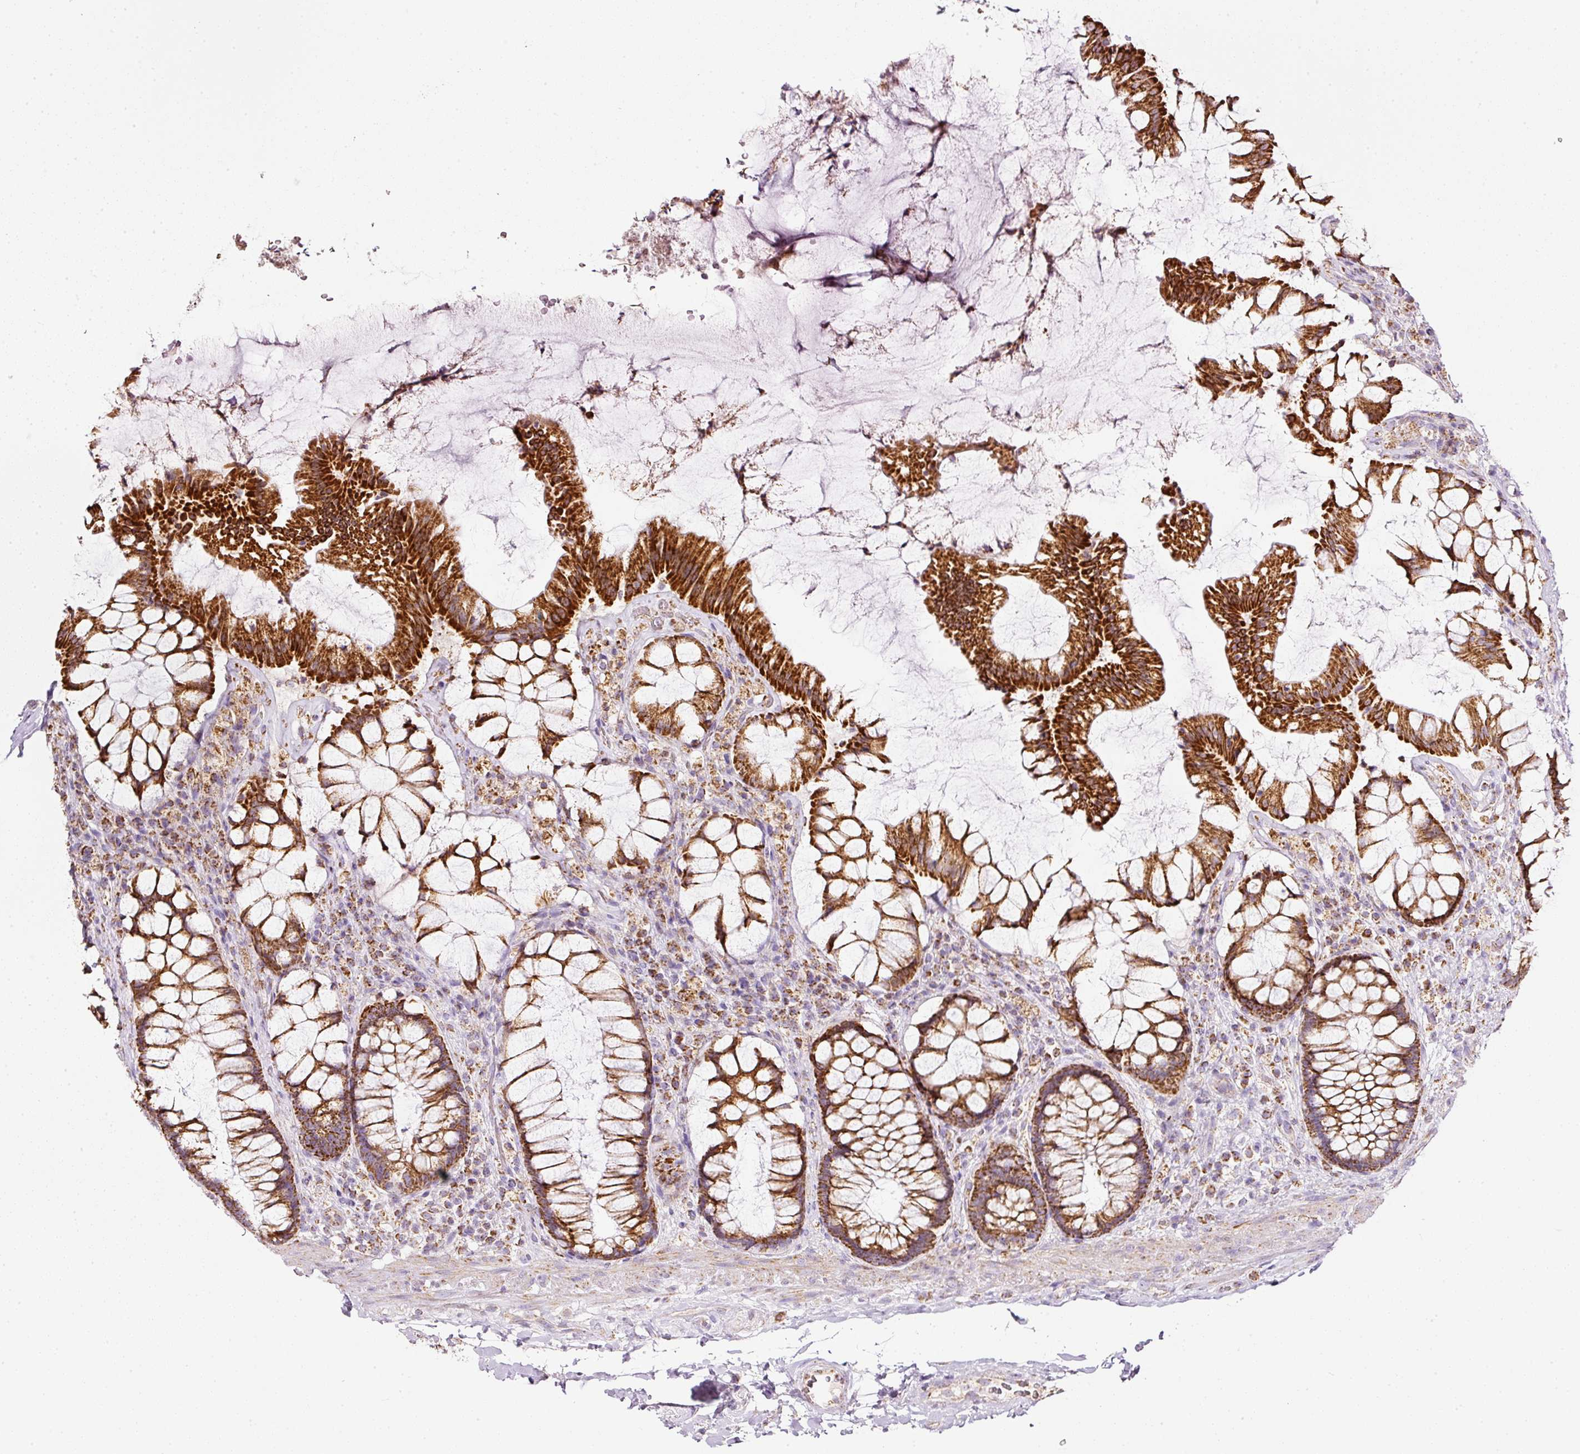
{"staining": {"intensity": "strong", "quantity": ">75%", "location": "cytoplasmic/membranous"}, "tissue": "rectum", "cell_type": "Glandular cells", "image_type": "normal", "snomed": [{"axis": "morphology", "description": "Normal tissue, NOS"}, {"axis": "topography", "description": "Rectum"}], "caption": "A brown stain labels strong cytoplasmic/membranous staining of a protein in glandular cells of normal rectum. (DAB (3,3'-diaminobenzidine) IHC with brightfield microscopy, high magnification).", "gene": "SDHA", "patient": {"sex": "female", "age": 58}}